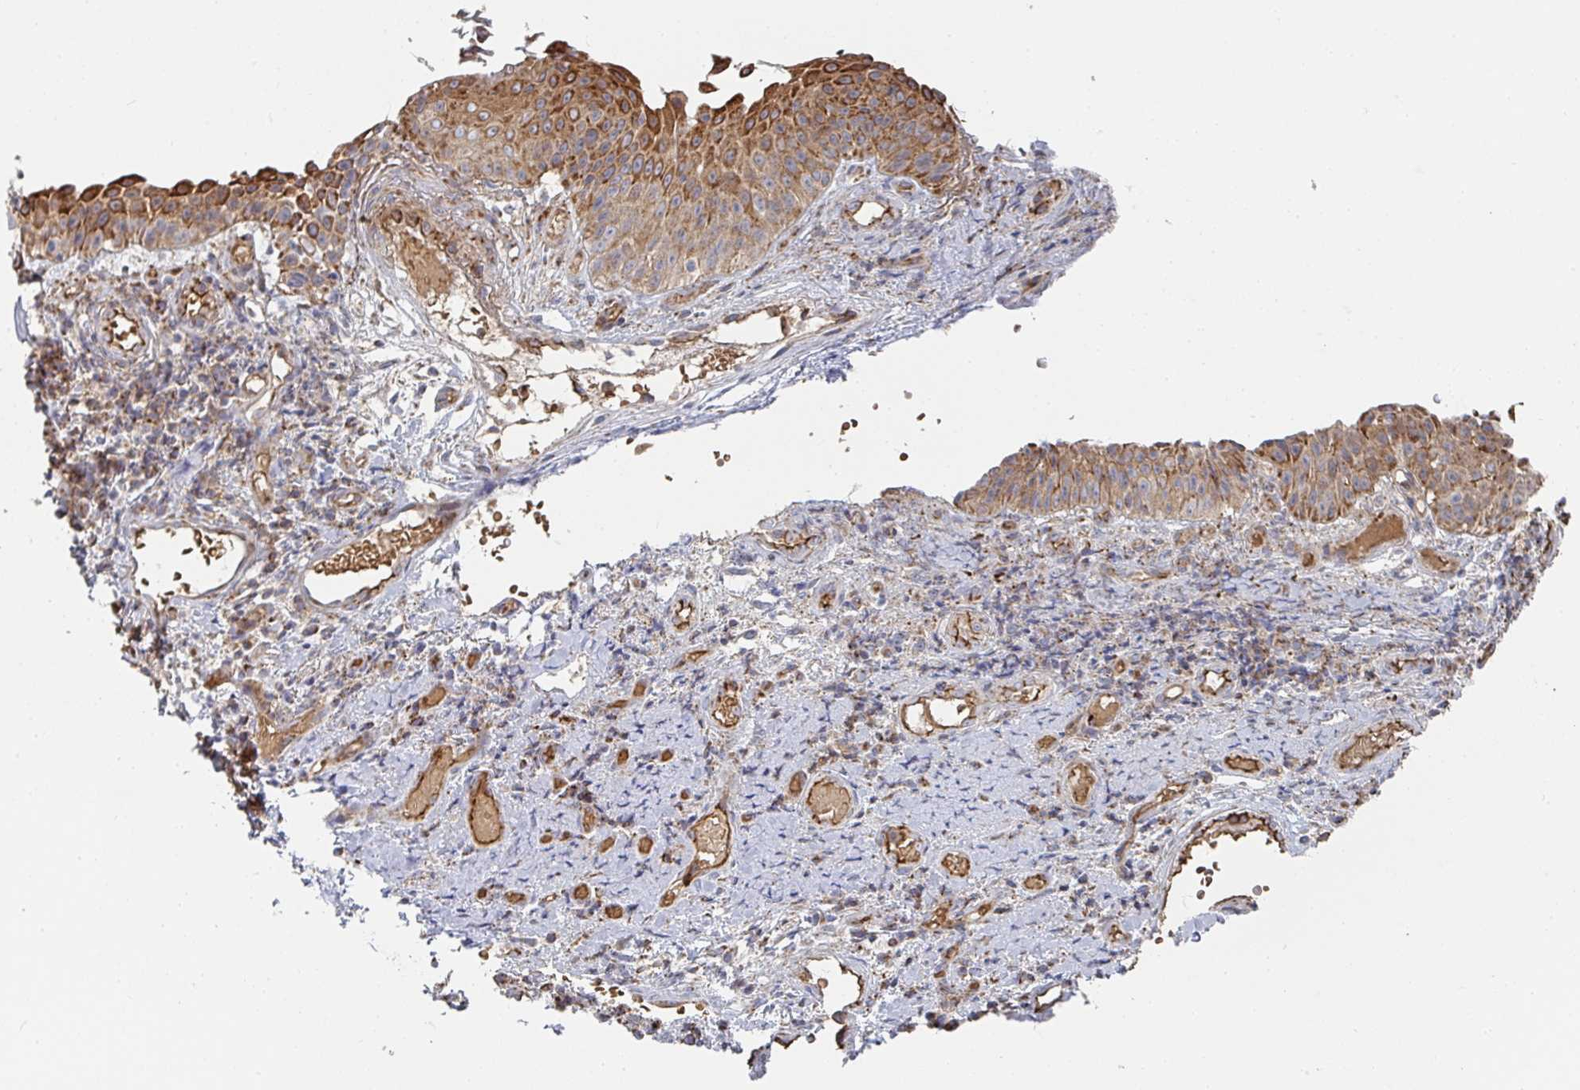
{"staining": {"intensity": "strong", "quantity": ">75%", "location": "cytoplasmic/membranous"}, "tissue": "nasopharynx", "cell_type": "Respiratory epithelial cells", "image_type": "normal", "snomed": [{"axis": "morphology", "description": "Normal tissue, NOS"}, {"axis": "morphology", "description": "Inflammation, NOS"}, {"axis": "topography", "description": "Nasopharynx"}], "caption": "Protein staining demonstrates strong cytoplasmic/membranous positivity in approximately >75% of respiratory epithelial cells in unremarkable nasopharynx.", "gene": "ZNF526", "patient": {"sex": "male", "age": 54}}